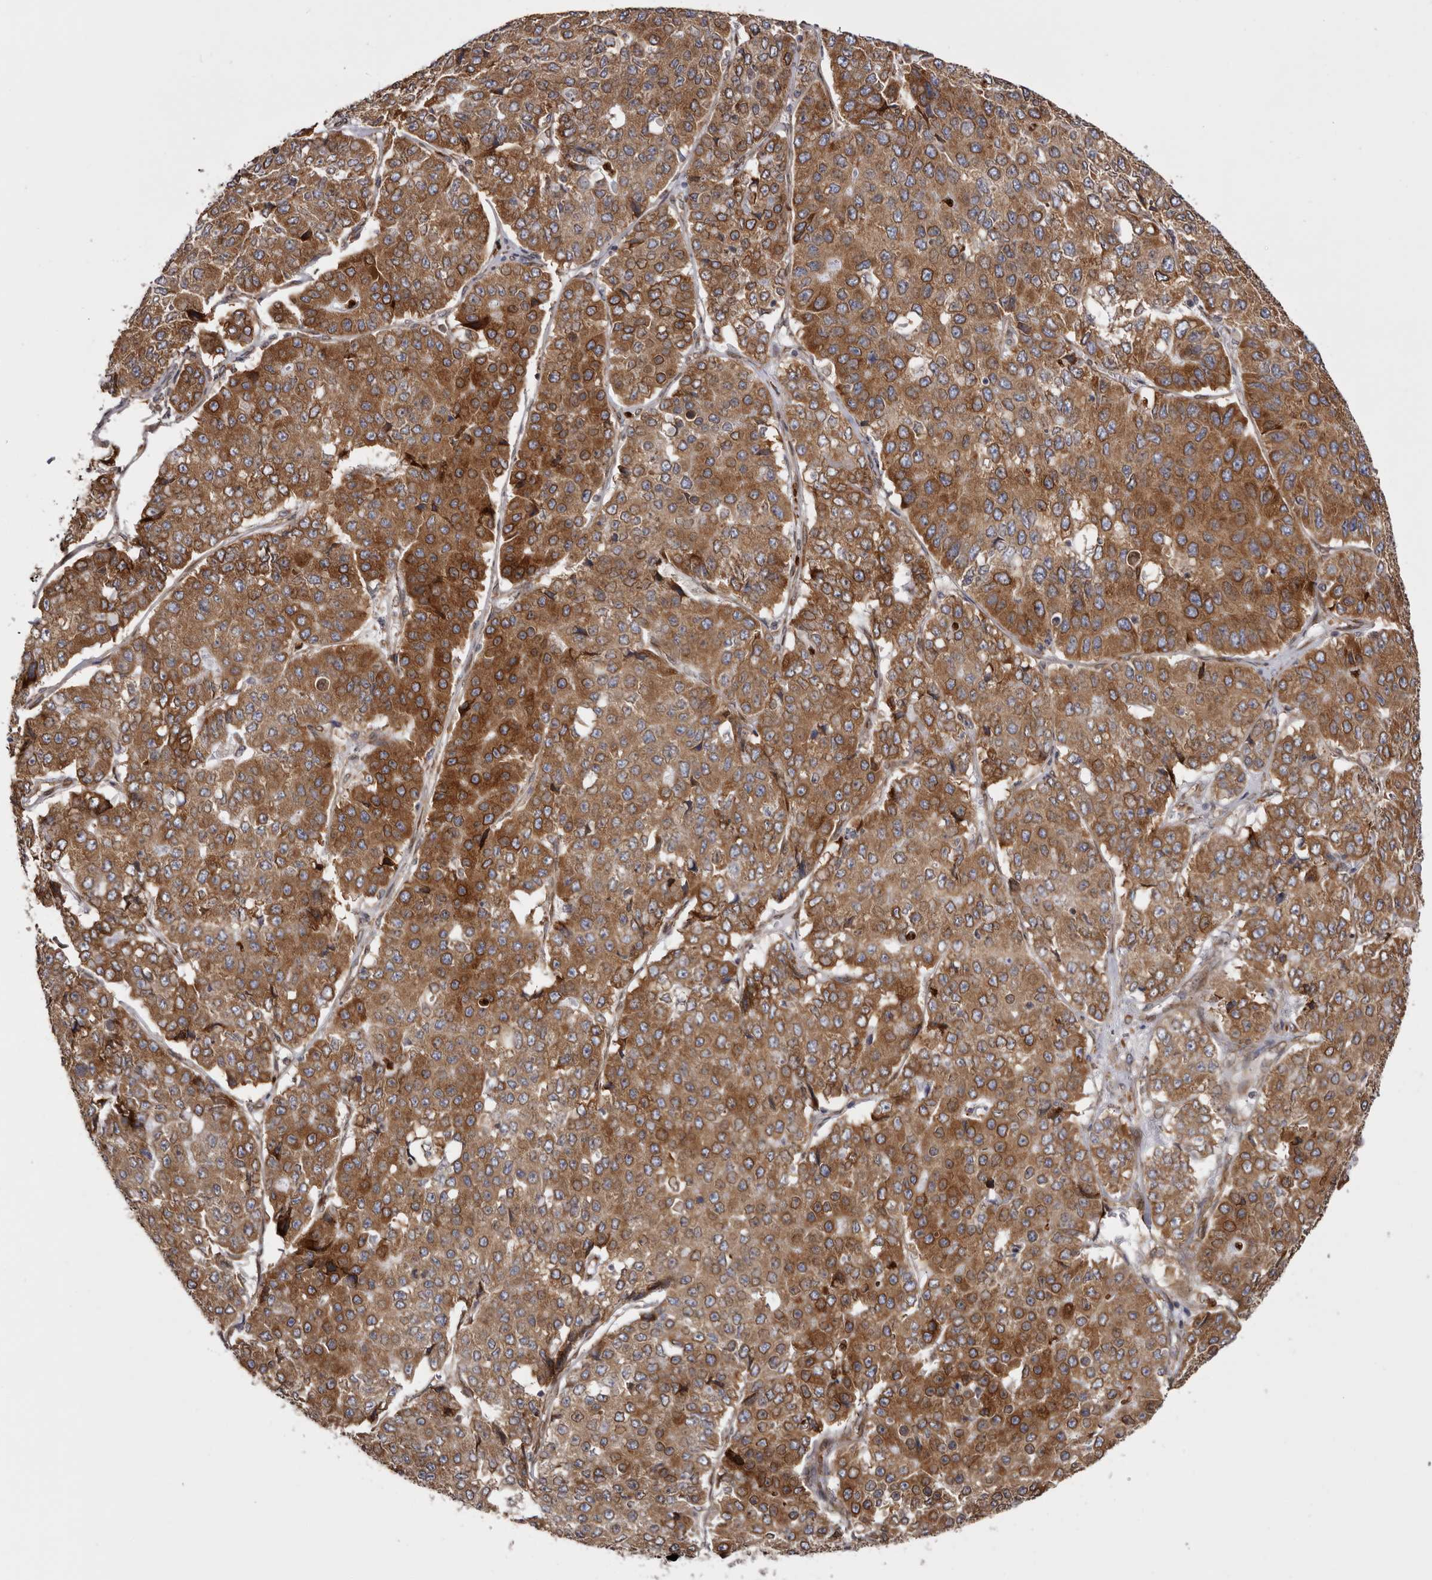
{"staining": {"intensity": "moderate", "quantity": ">75%", "location": "cytoplasmic/membranous"}, "tissue": "pancreatic cancer", "cell_type": "Tumor cells", "image_type": "cancer", "snomed": [{"axis": "morphology", "description": "Adenocarcinoma, NOS"}, {"axis": "topography", "description": "Pancreas"}], "caption": "A high-resolution micrograph shows immunohistochemistry (IHC) staining of pancreatic cancer, which demonstrates moderate cytoplasmic/membranous expression in about >75% of tumor cells.", "gene": "C4orf3", "patient": {"sex": "male", "age": 50}}